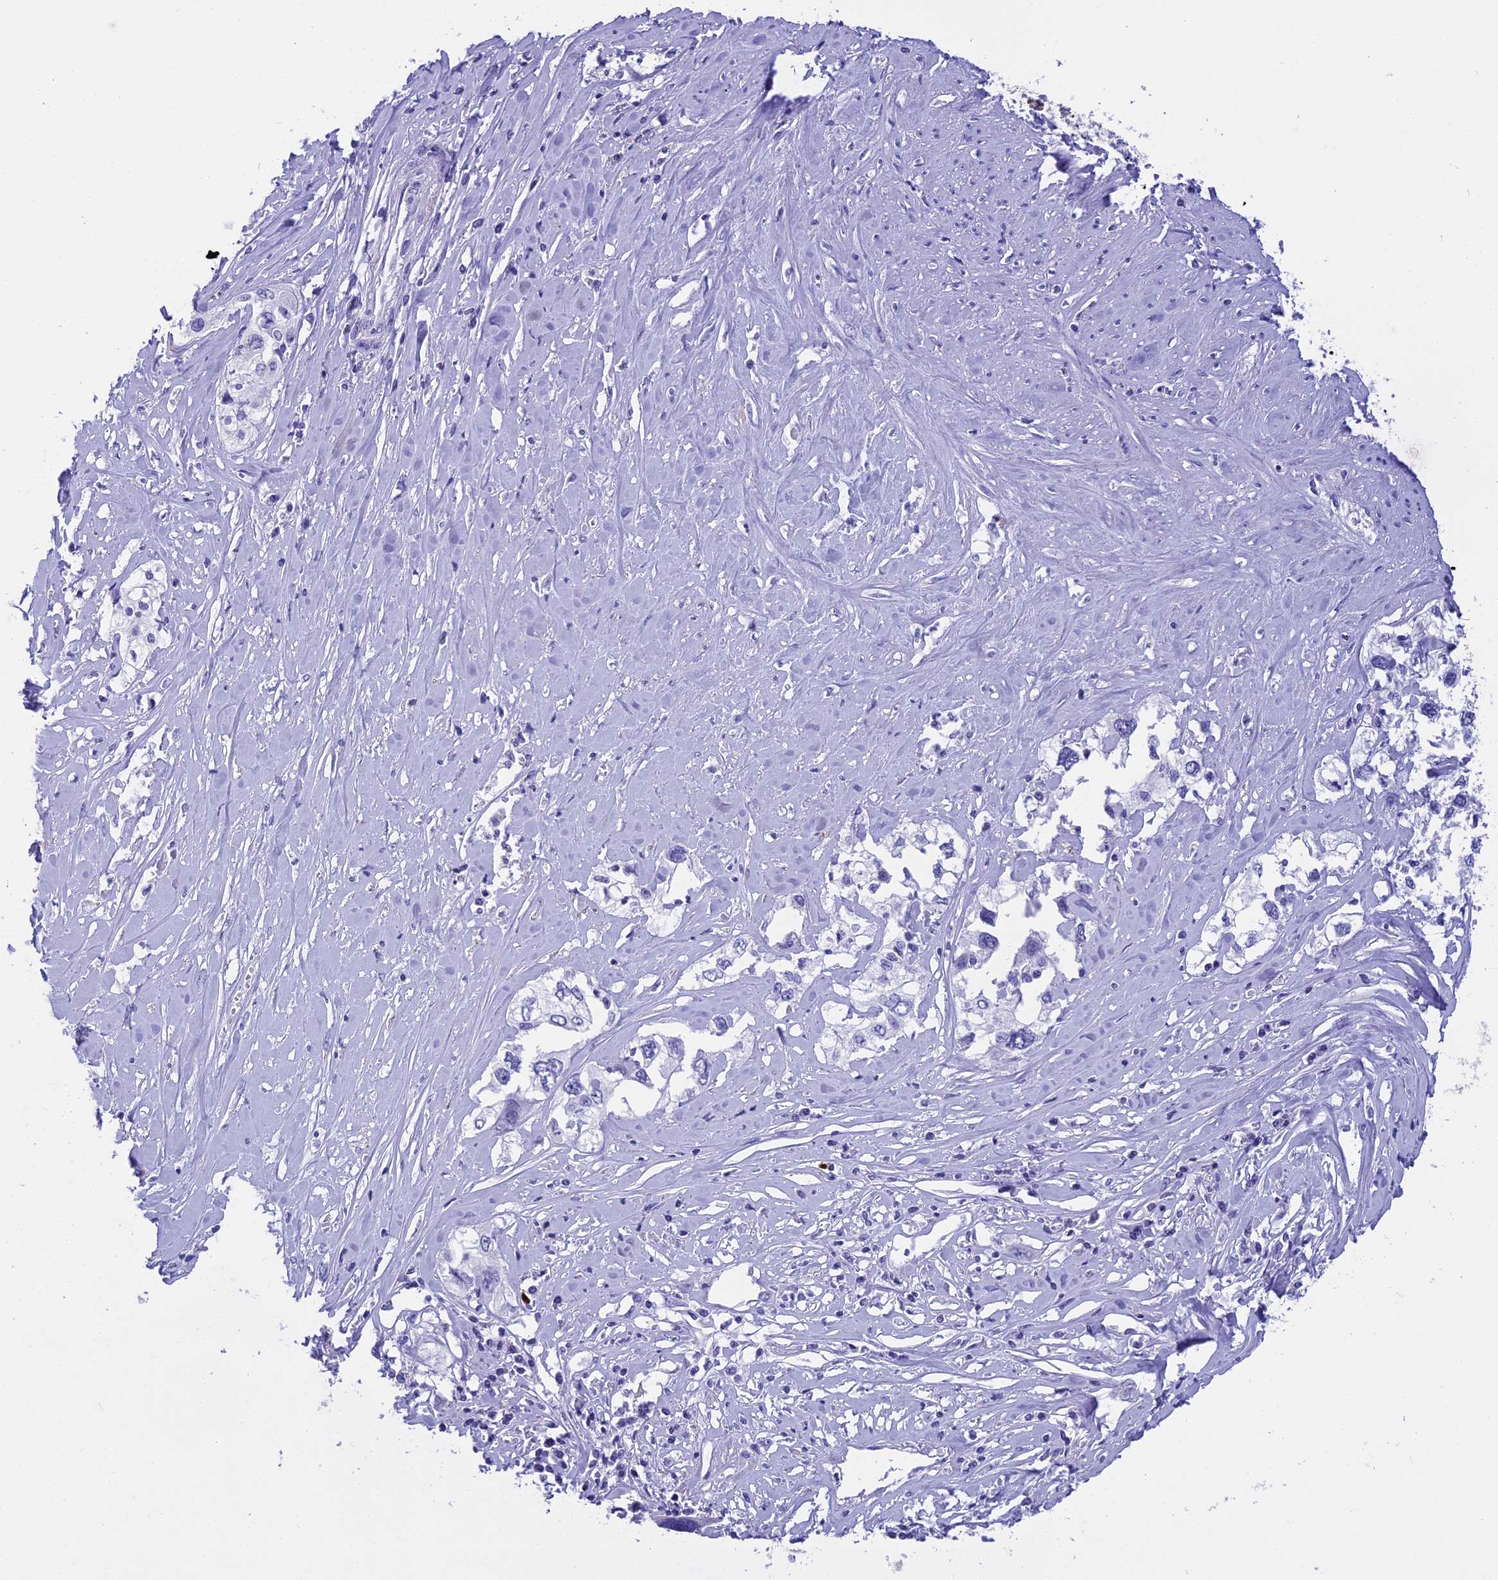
{"staining": {"intensity": "negative", "quantity": "none", "location": "none"}, "tissue": "cervical cancer", "cell_type": "Tumor cells", "image_type": "cancer", "snomed": [{"axis": "morphology", "description": "Squamous cell carcinoma, NOS"}, {"axis": "topography", "description": "Cervix"}], "caption": "Protein analysis of squamous cell carcinoma (cervical) reveals no significant positivity in tumor cells.", "gene": "KCTD14", "patient": {"sex": "female", "age": 31}}